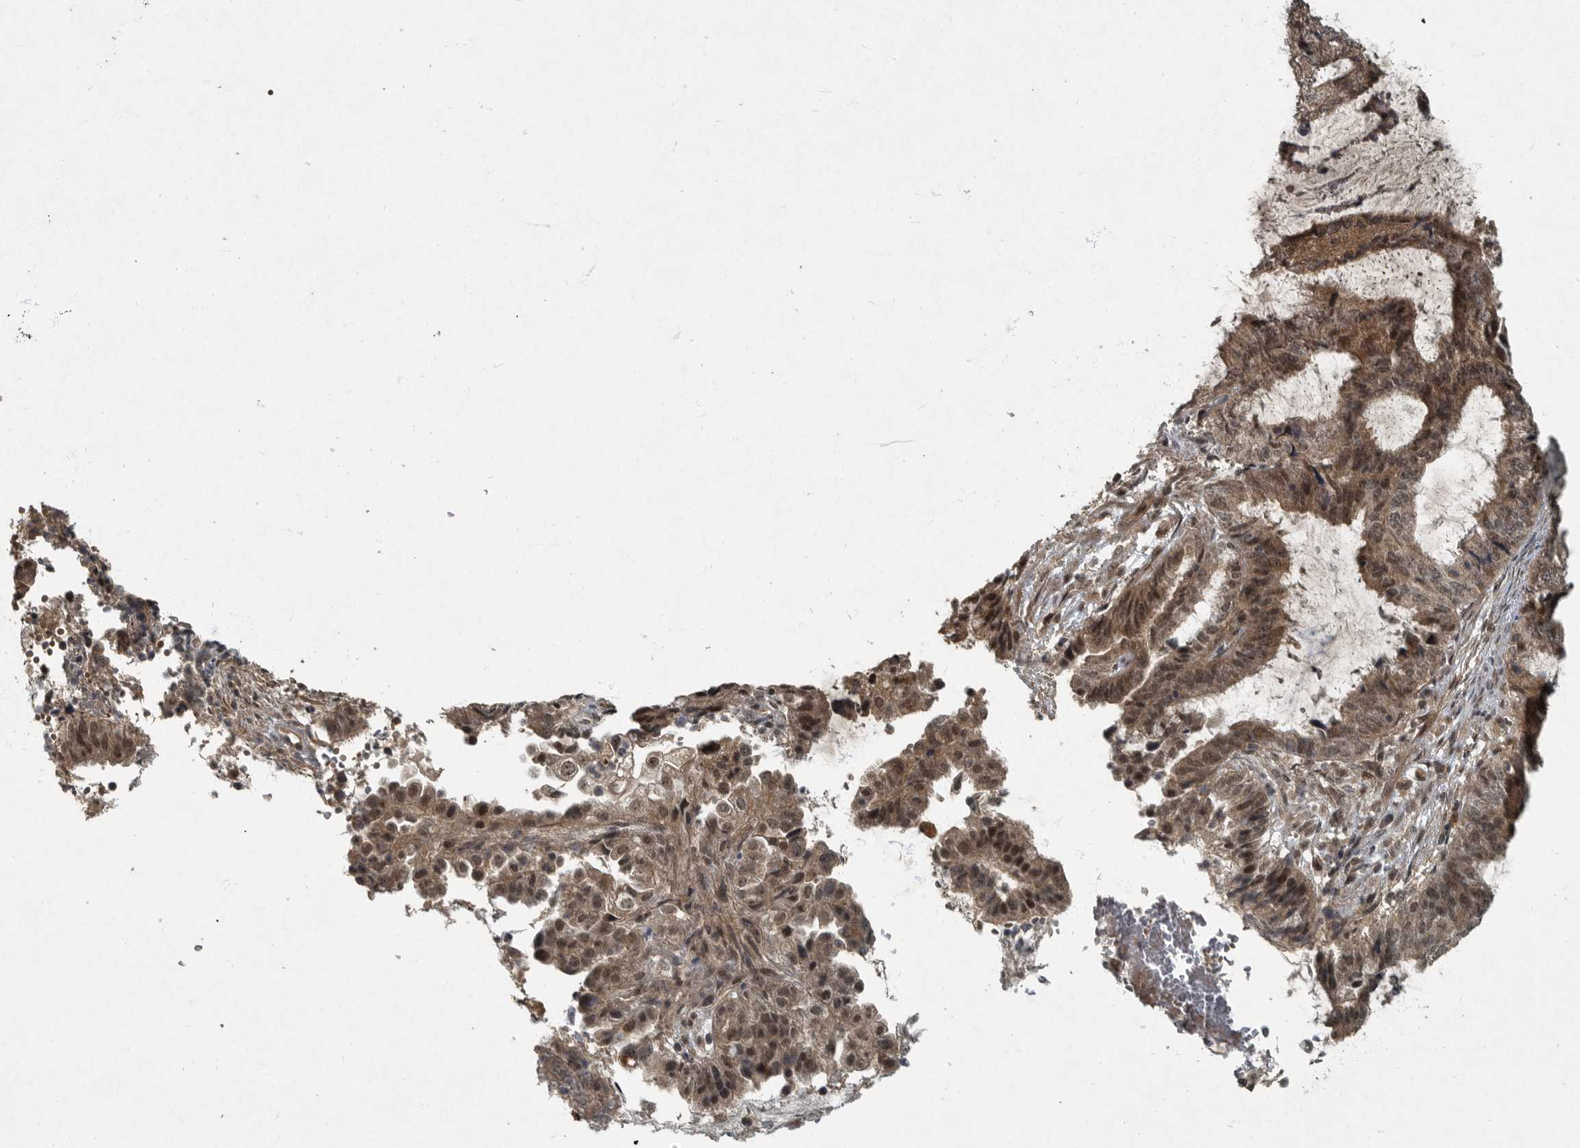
{"staining": {"intensity": "moderate", "quantity": "<25%", "location": "cytoplasmic/membranous,nuclear"}, "tissue": "endometrial cancer", "cell_type": "Tumor cells", "image_type": "cancer", "snomed": [{"axis": "morphology", "description": "Adenocarcinoma, NOS"}, {"axis": "topography", "description": "Endometrium"}], "caption": "This is a photomicrograph of immunohistochemistry staining of adenocarcinoma (endometrial), which shows moderate expression in the cytoplasmic/membranous and nuclear of tumor cells.", "gene": "FOXO1", "patient": {"sex": "female", "age": 49}}